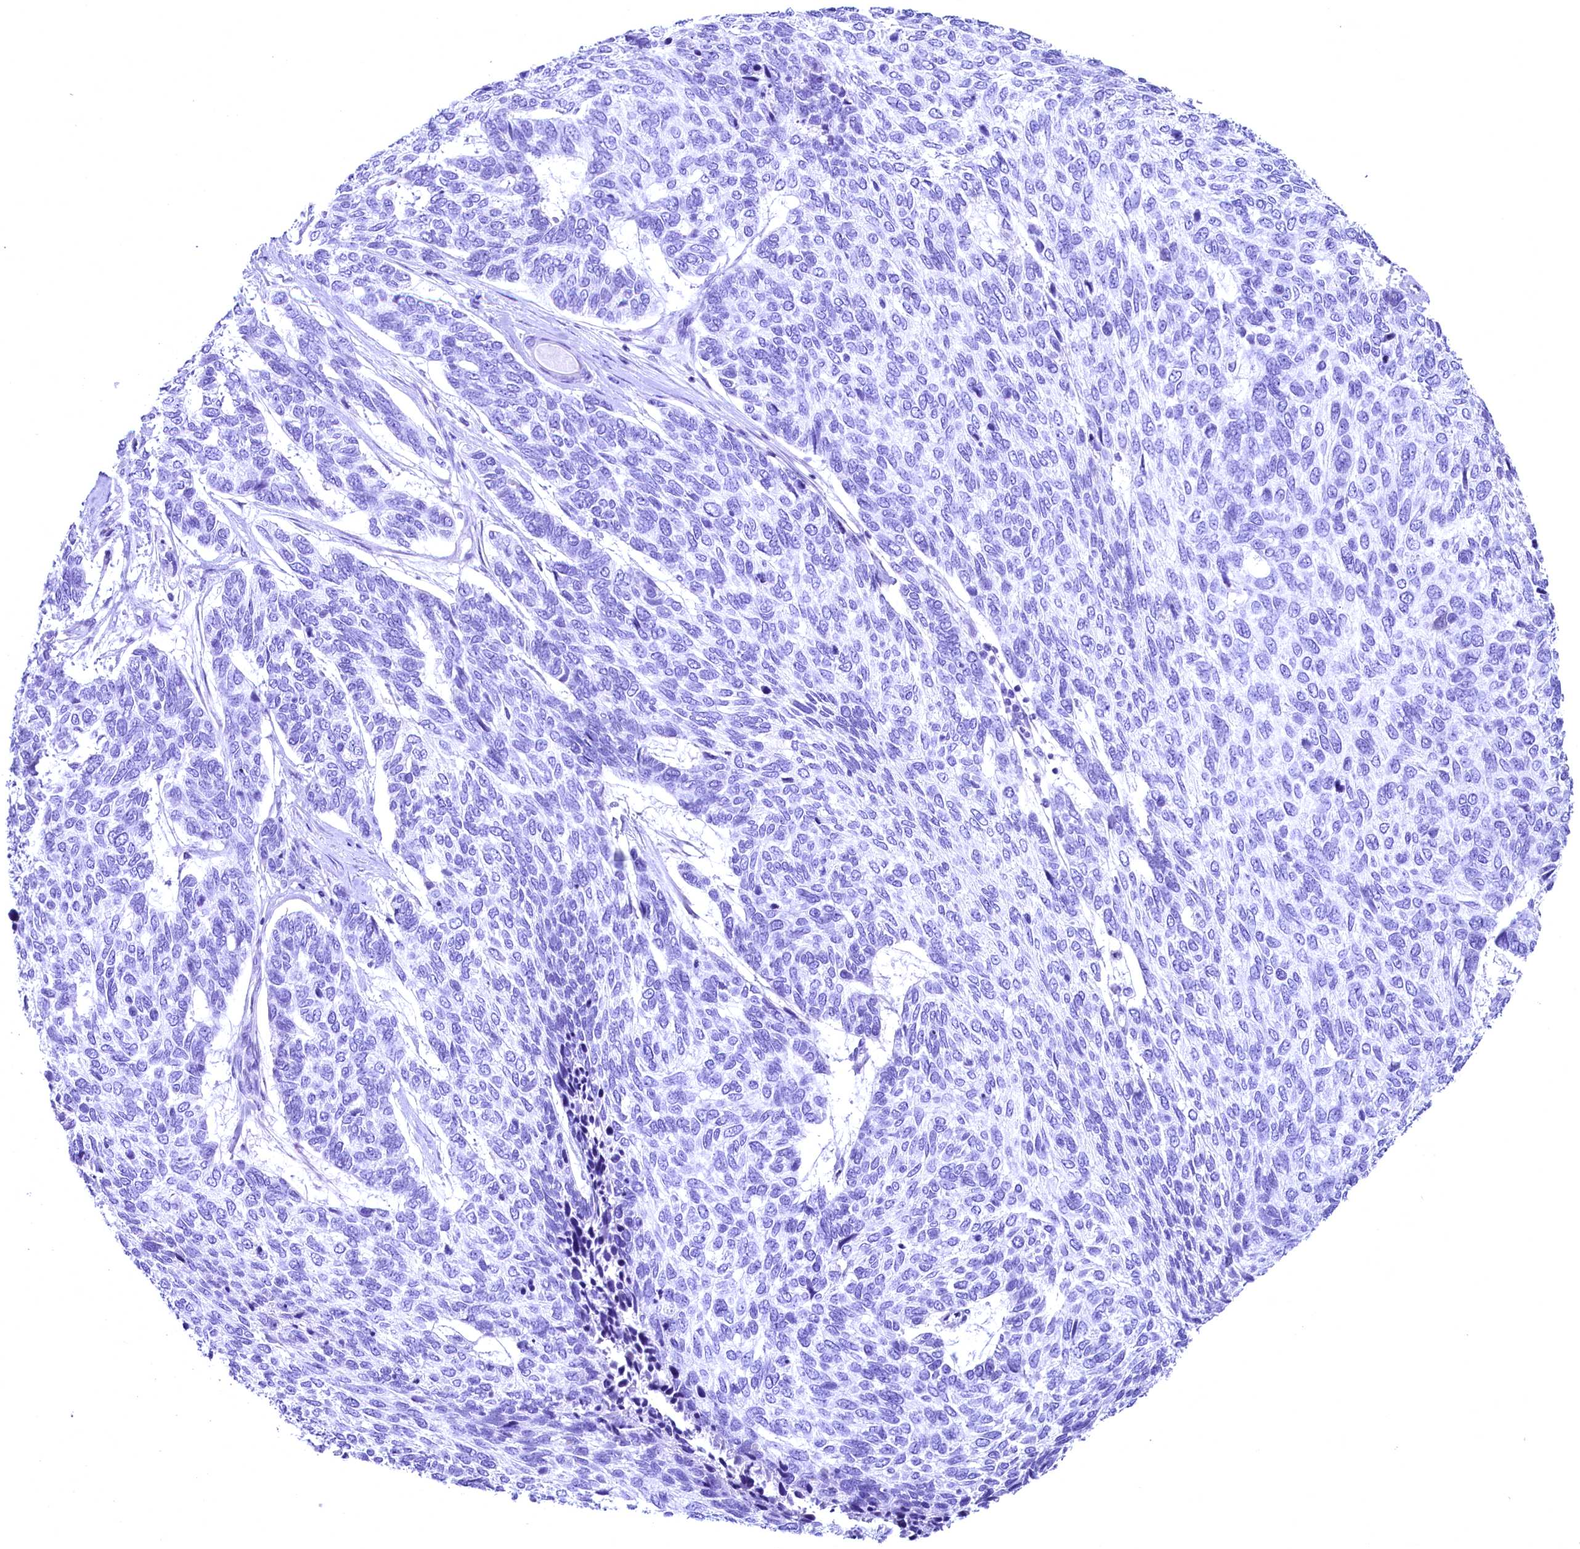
{"staining": {"intensity": "negative", "quantity": "none", "location": "none"}, "tissue": "skin cancer", "cell_type": "Tumor cells", "image_type": "cancer", "snomed": [{"axis": "morphology", "description": "Basal cell carcinoma"}, {"axis": "topography", "description": "Skin"}], "caption": "DAB (3,3'-diaminobenzidine) immunohistochemical staining of skin cancer demonstrates no significant positivity in tumor cells.", "gene": "SKIDA1", "patient": {"sex": "female", "age": 65}}